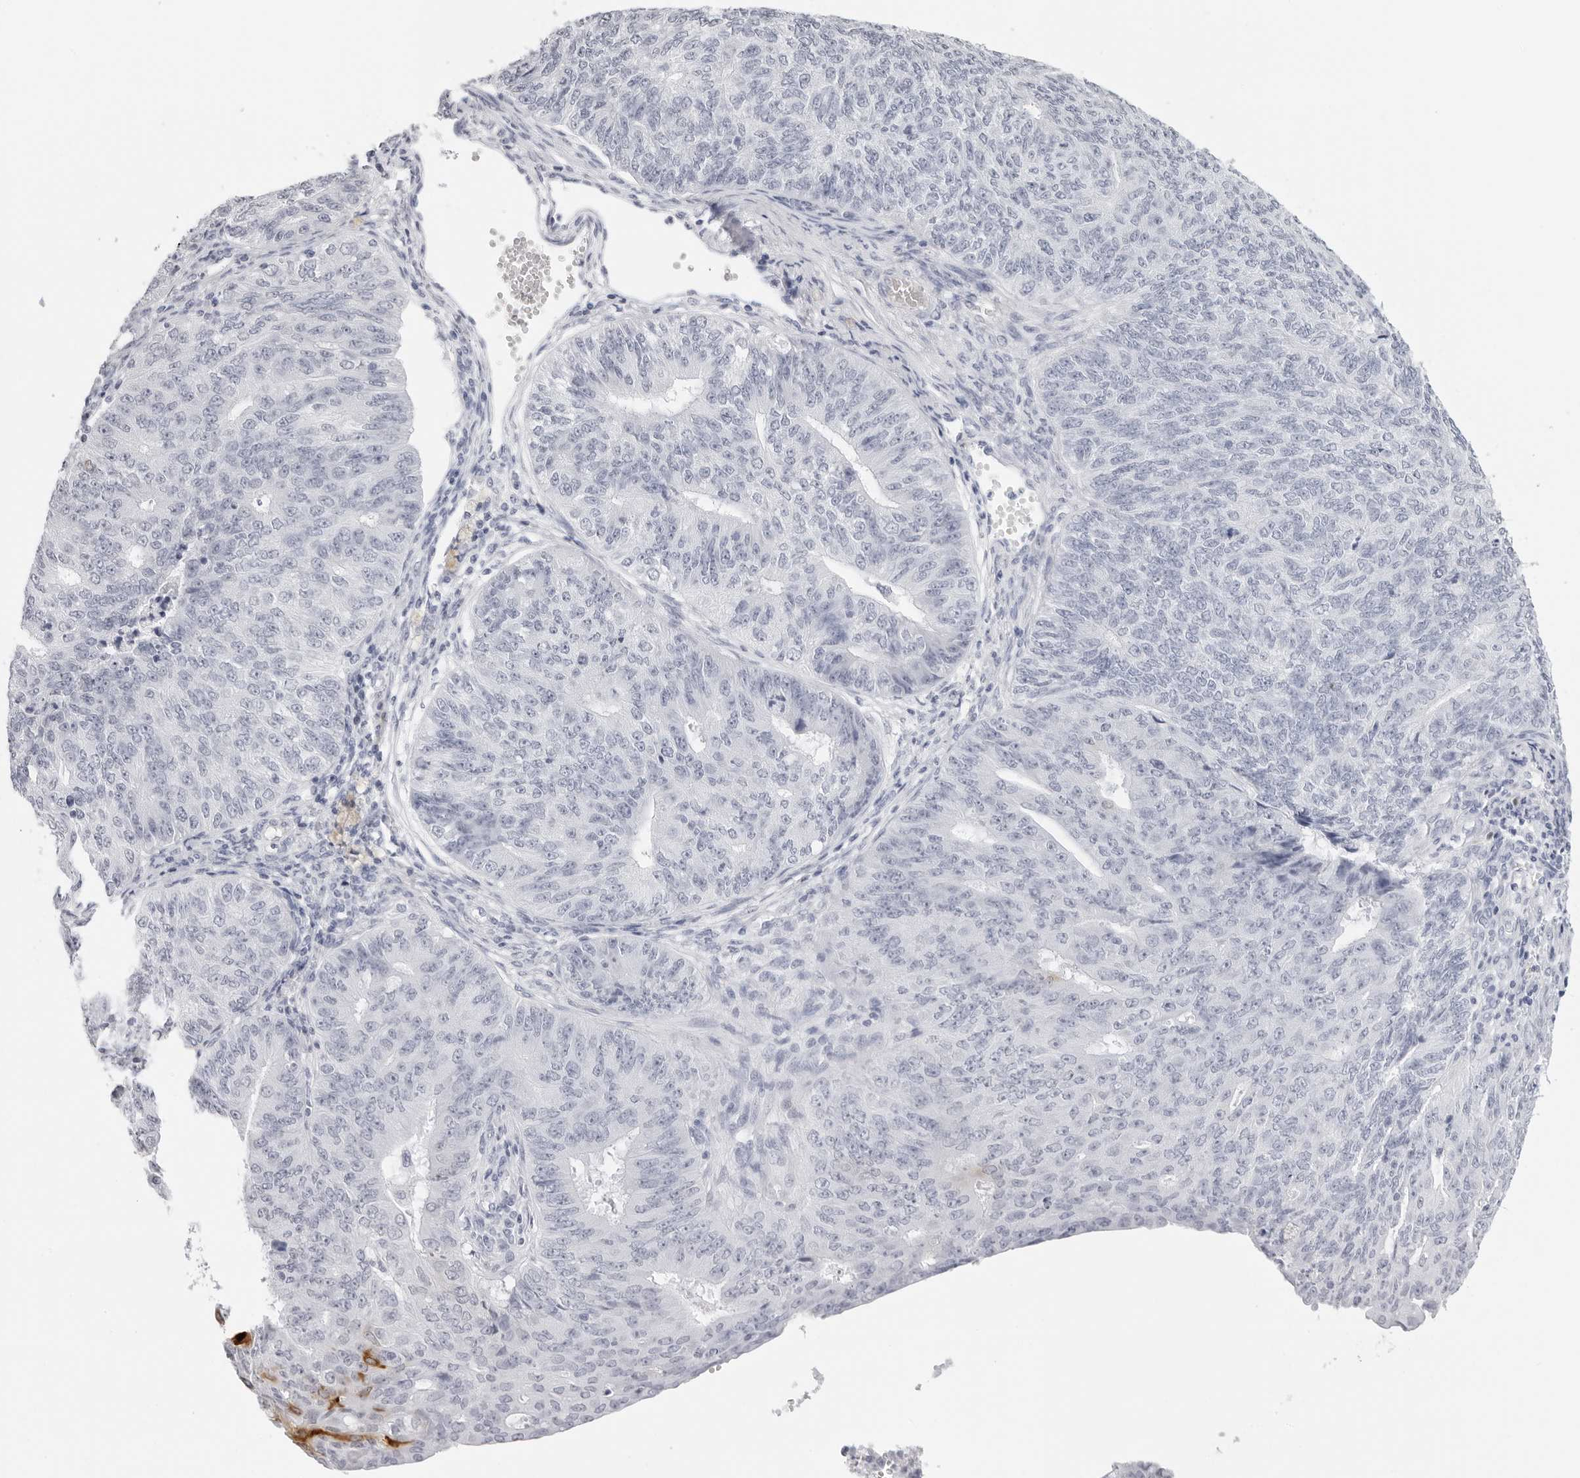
{"staining": {"intensity": "negative", "quantity": "none", "location": "none"}, "tissue": "endometrial cancer", "cell_type": "Tumor cells", "image_type": "cancer", "snomed": [{"axis": "morphology", "description": "Adenocarcinoma, NOS"}, {"axis": "topography", "description": "Endometrium"}], "caption": "Endometrial cancer (adenocarcinoma) was stained to show a protein in brown. There is no significant positivity in tumor cells.", "gene": "CST5", "patient": {"sex": "female", "age": 32}}